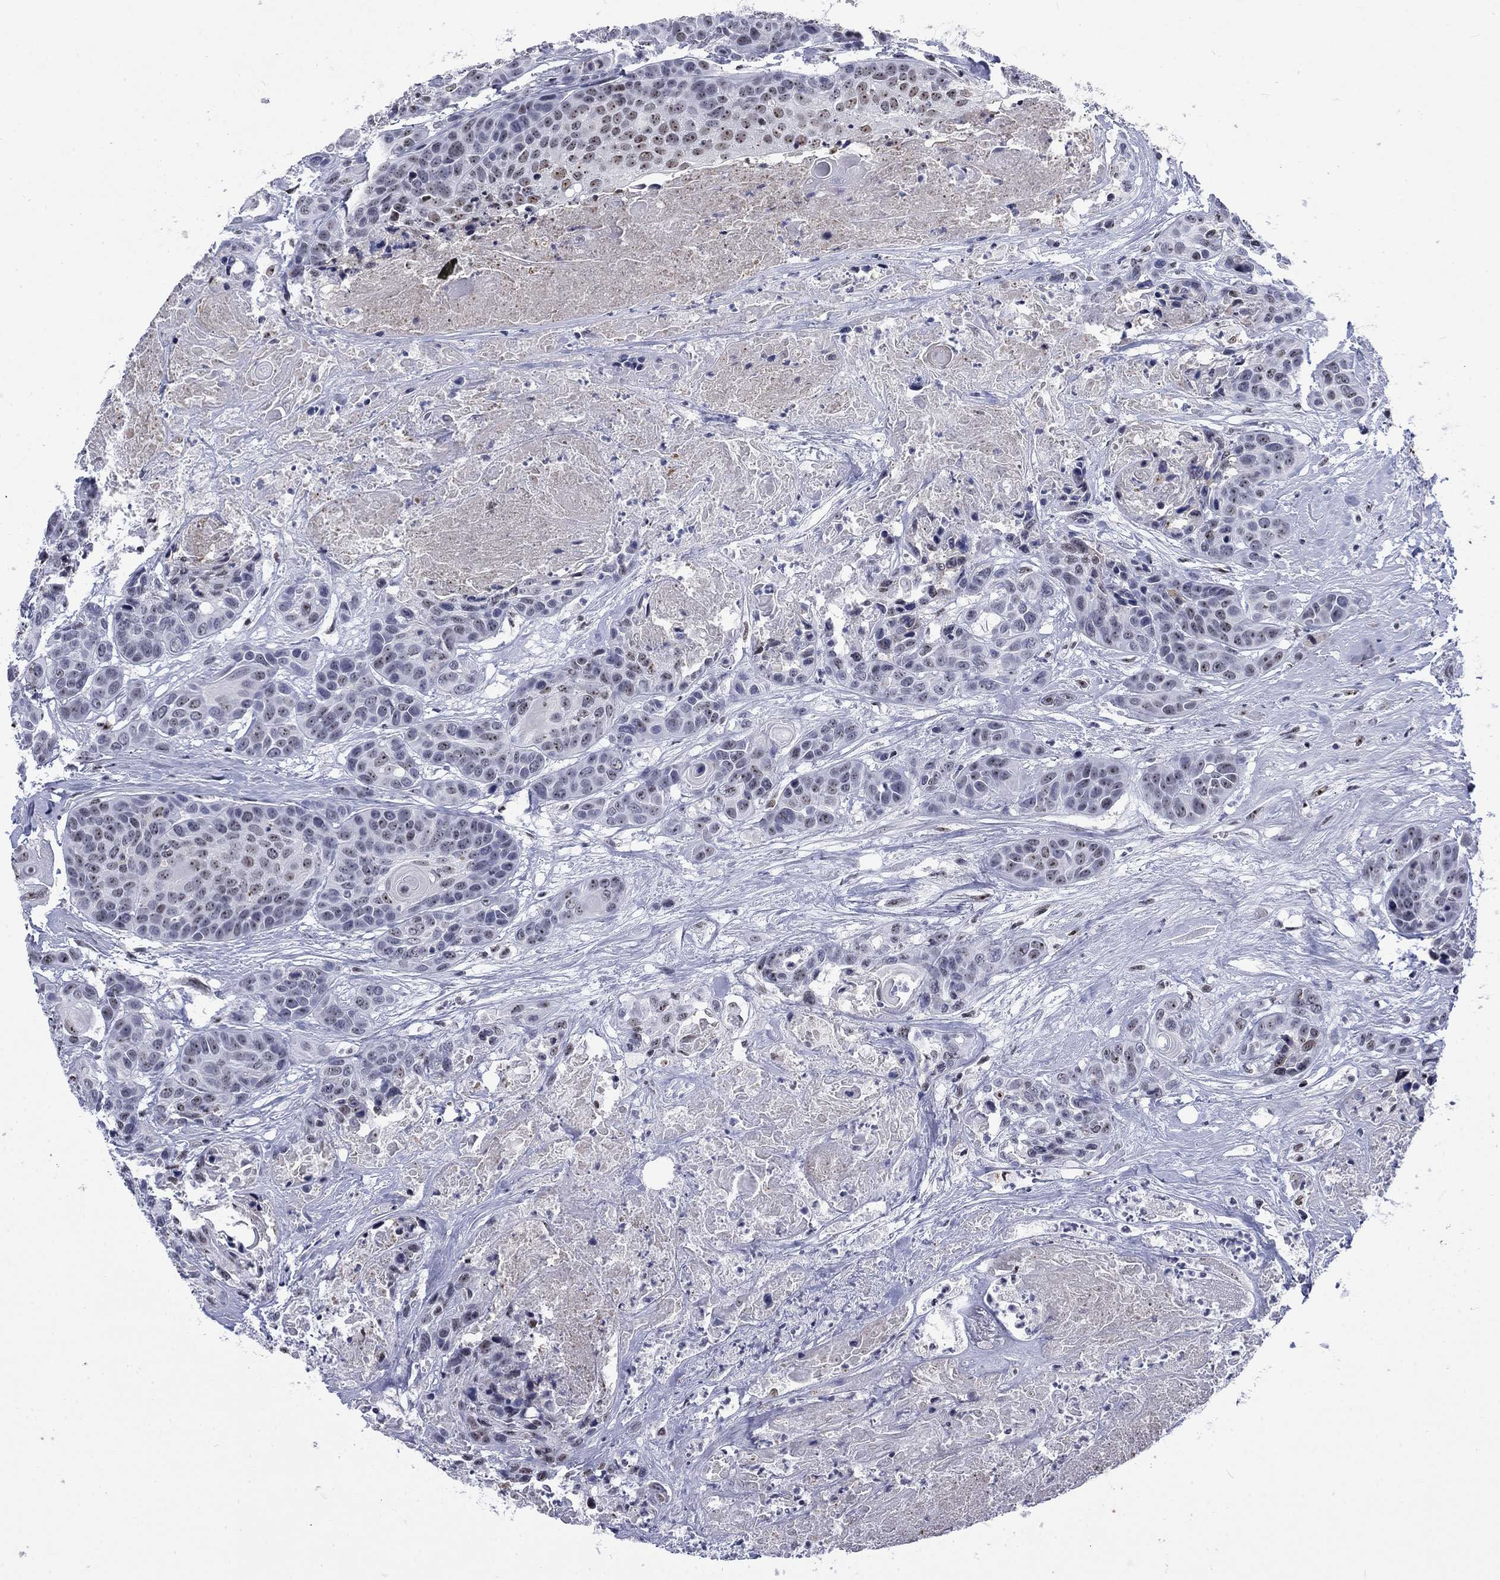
{"staining": {"intensity": "negative", "quantity": "none", "location": "none"}, "tissue": "head and neck cancer", "cell_type": "Tumor cells", "image_type": "cancer", "snomed": [{"axis": "morphology", "description": "Squamous cell carcinoma, NOS"}, {"axis": "topography", "description": "Oral tissue"}, {"axis": "topography", "description": "Head-Neck"}], "caption": "Head and neck squamous cell carcinoma was stained to show a protein in brown. There is no significant positivity in tumor cells.", "gene": "CSRNP3", "patient": {"sex": "male", "age": 56}}